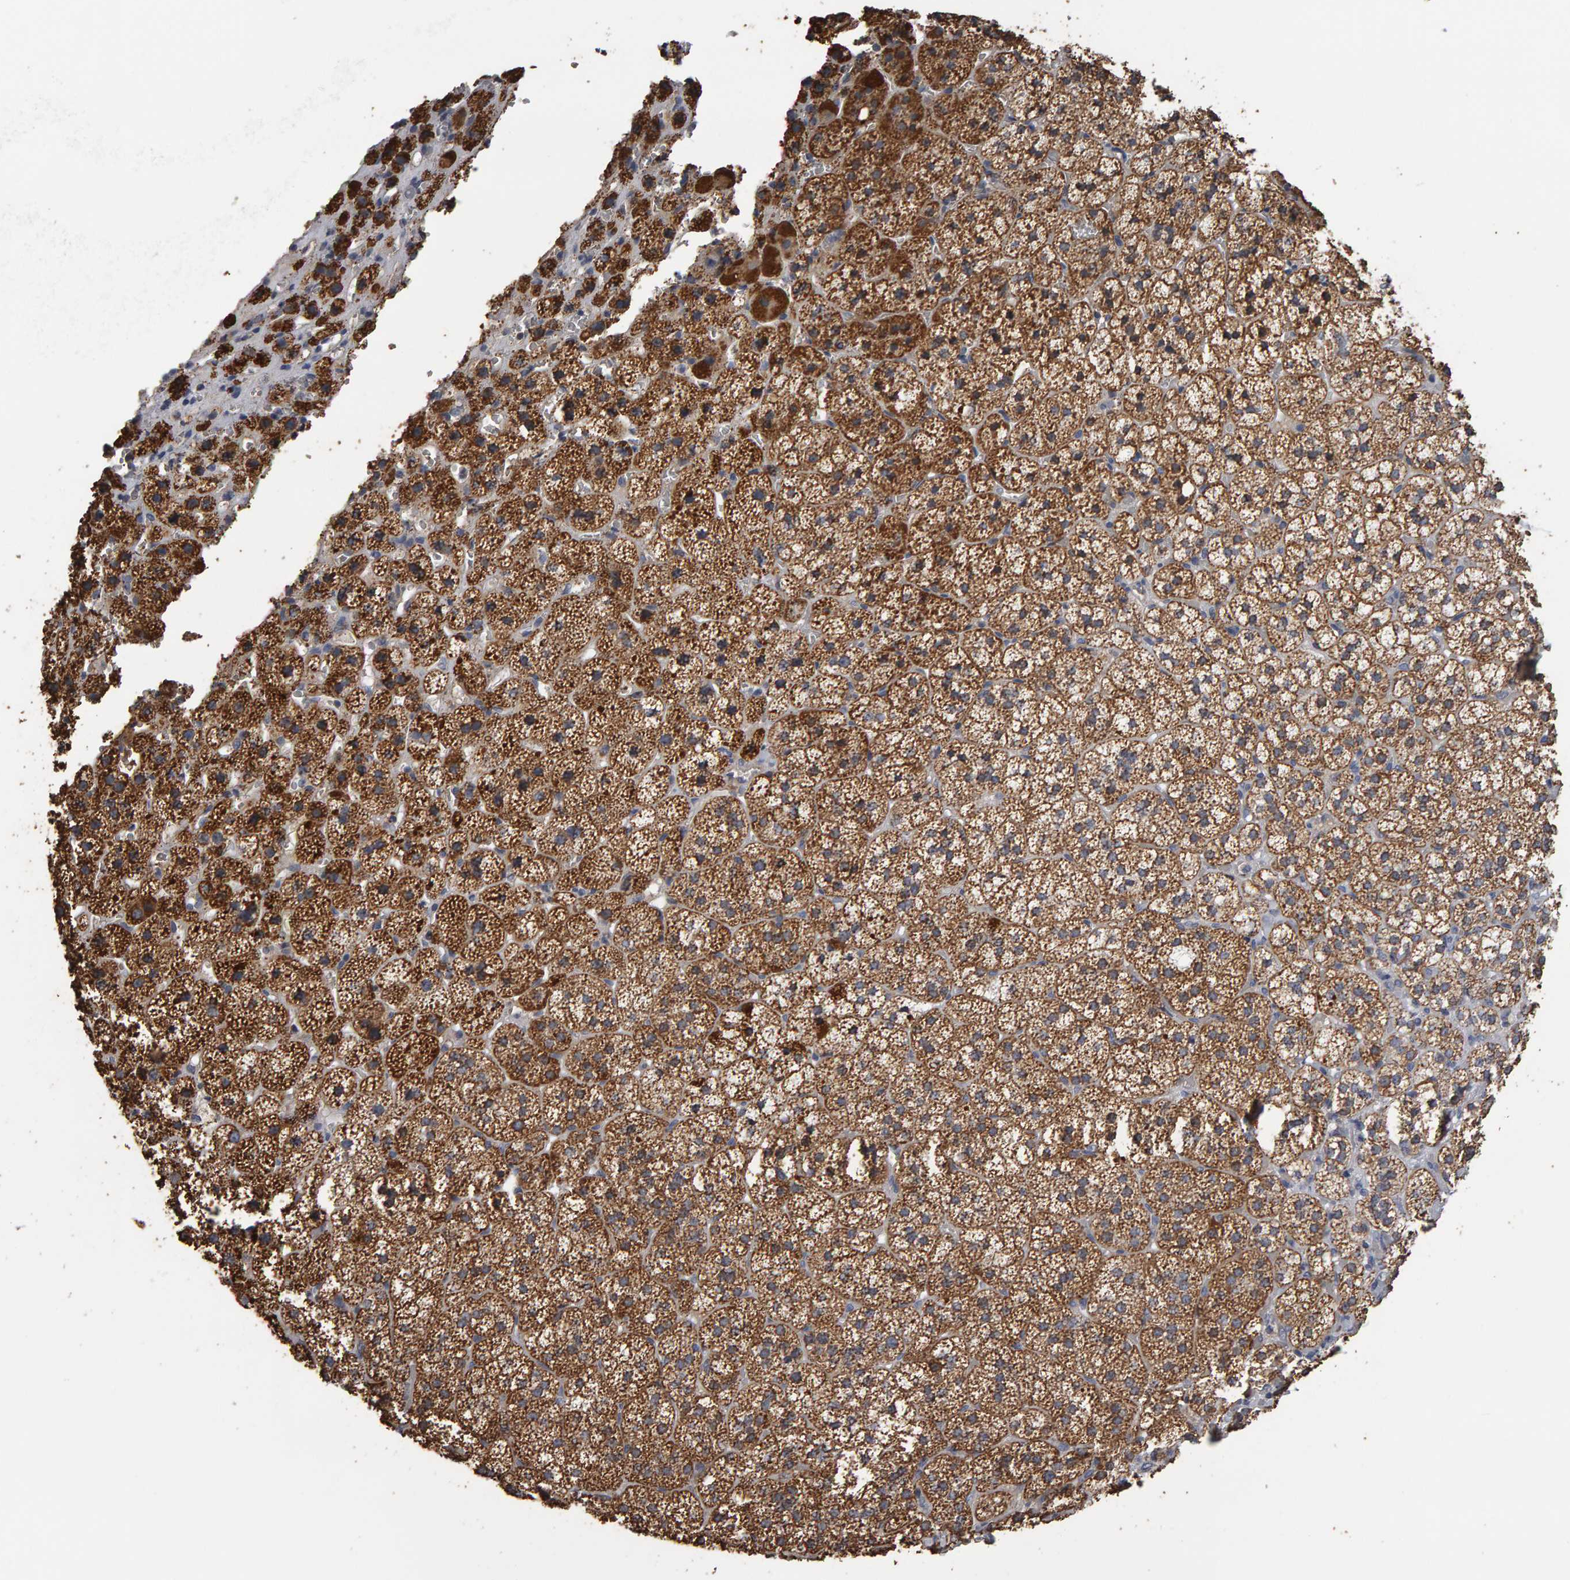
{"staining": {"intensity": "moderate", "quantity": ">75%", "location": "cytoplasmic/membranous"}, "tissue": "adrenal gland", "cell_type": "Glandular cells", "image_type": "normal", "snomed": [{"axis": "morphology", "description": "Normal tissue, NOS"}, {"axis": "topography", "description": "Adrenal gland"}], "caption": "Glandular cells show medium levels of moderate cytoplasmic/membranous staining in approximately >75% of cells in normal adrenal gland. The protein of interest is shown in brown color, while the nuclei are stained blue.", "gene": "TOM1L1", "patient": {"sex": "female", "age": 44}}